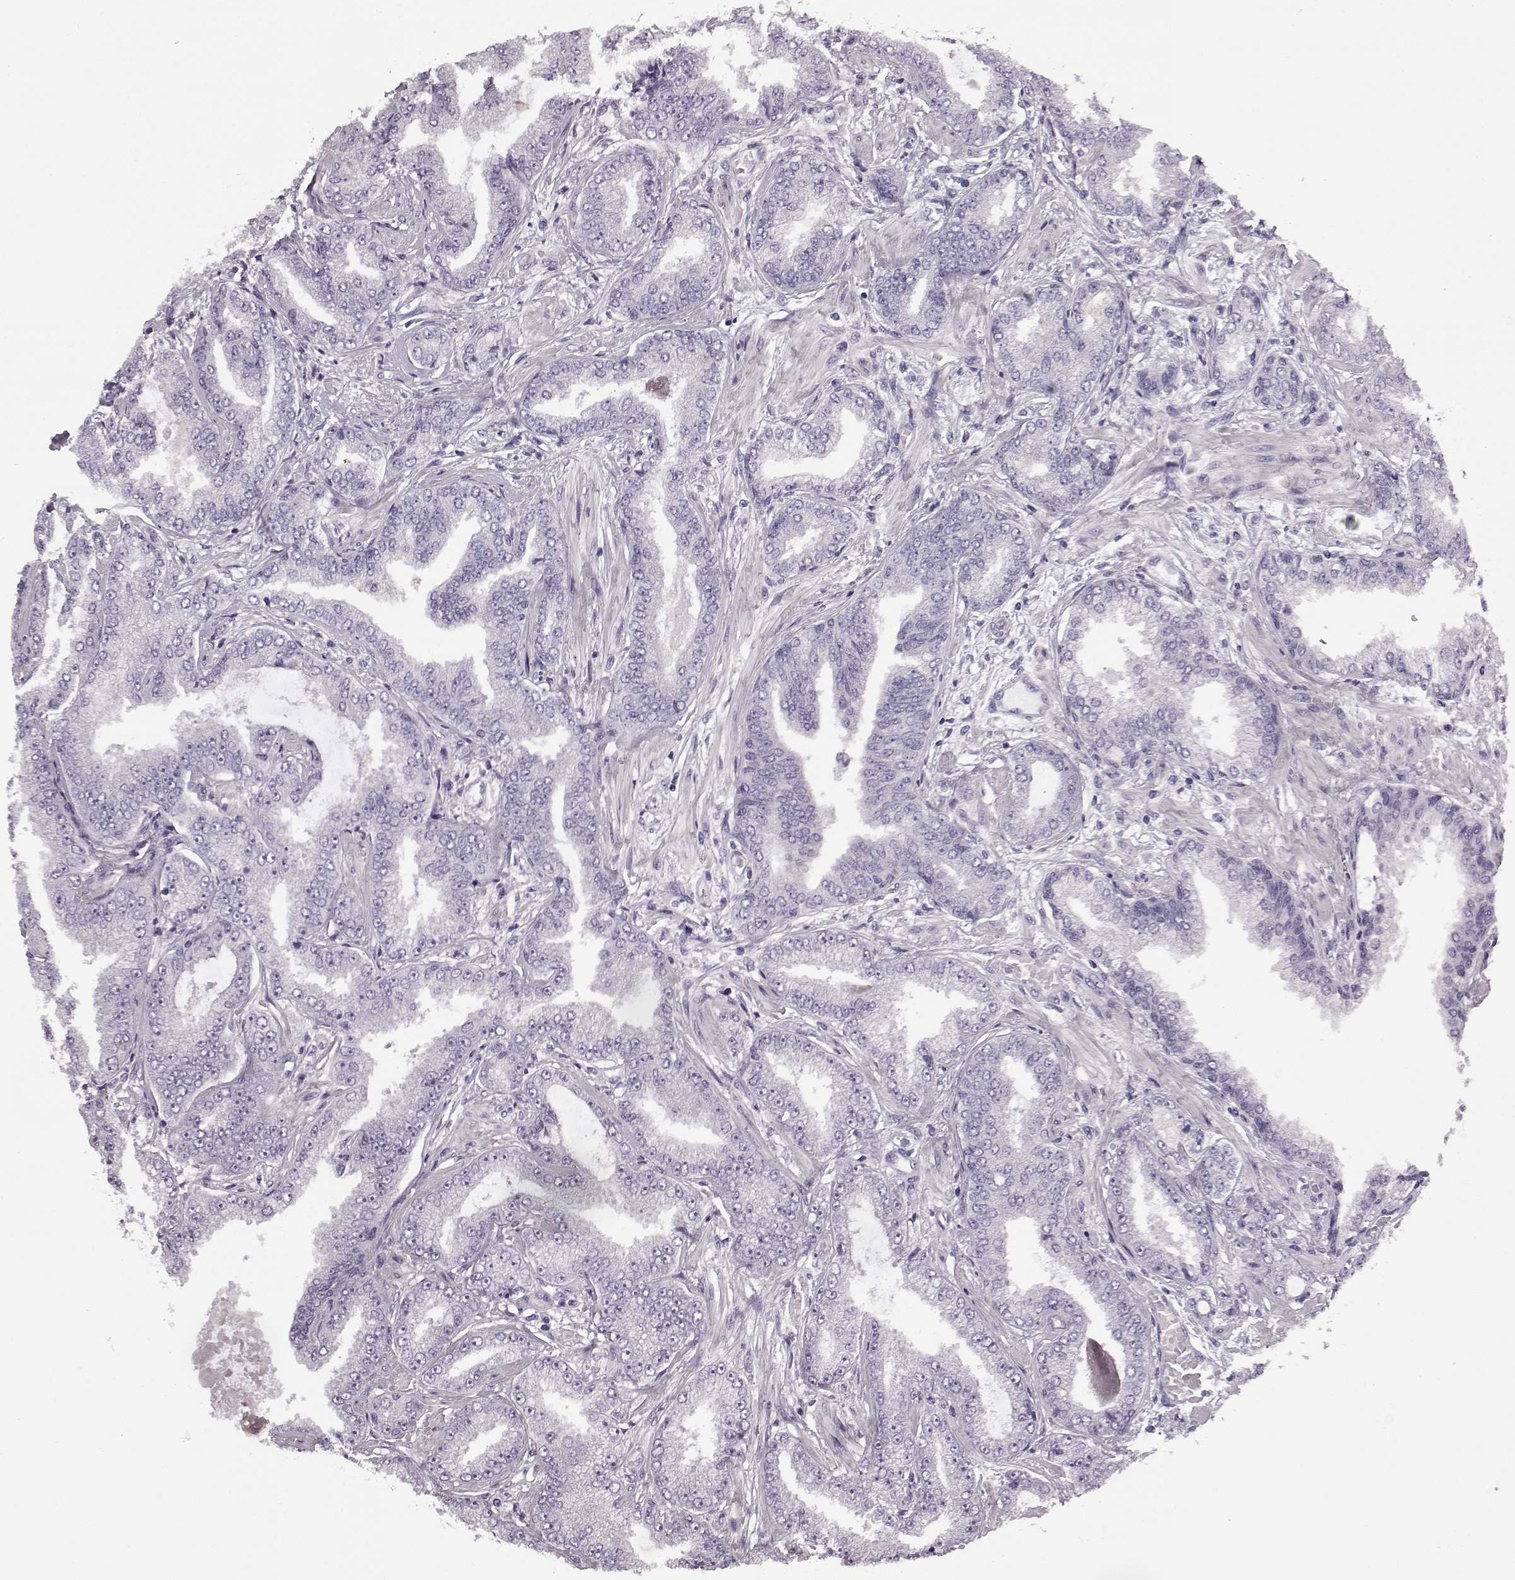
{"staining": {"intensity": "negative", "quantity": "none", "location": "none"}, "tissue": "prostate cancer", "cell_type": "Tumor cells", "image_type": "cancer", "snomed": [{"axis": "morphology", "description": "Adenocarcinoma, Low grade"}, {"axis": "topography", "description": "Prostate"}], "caption": "DAB (3,3'-diaminobenzidine) immunohistochemical staining of human prostate cancer demonstrates no significant expression in tumor cells.", "gene": "ODAD4", "patient": {"sex": "male", "age": 55}}